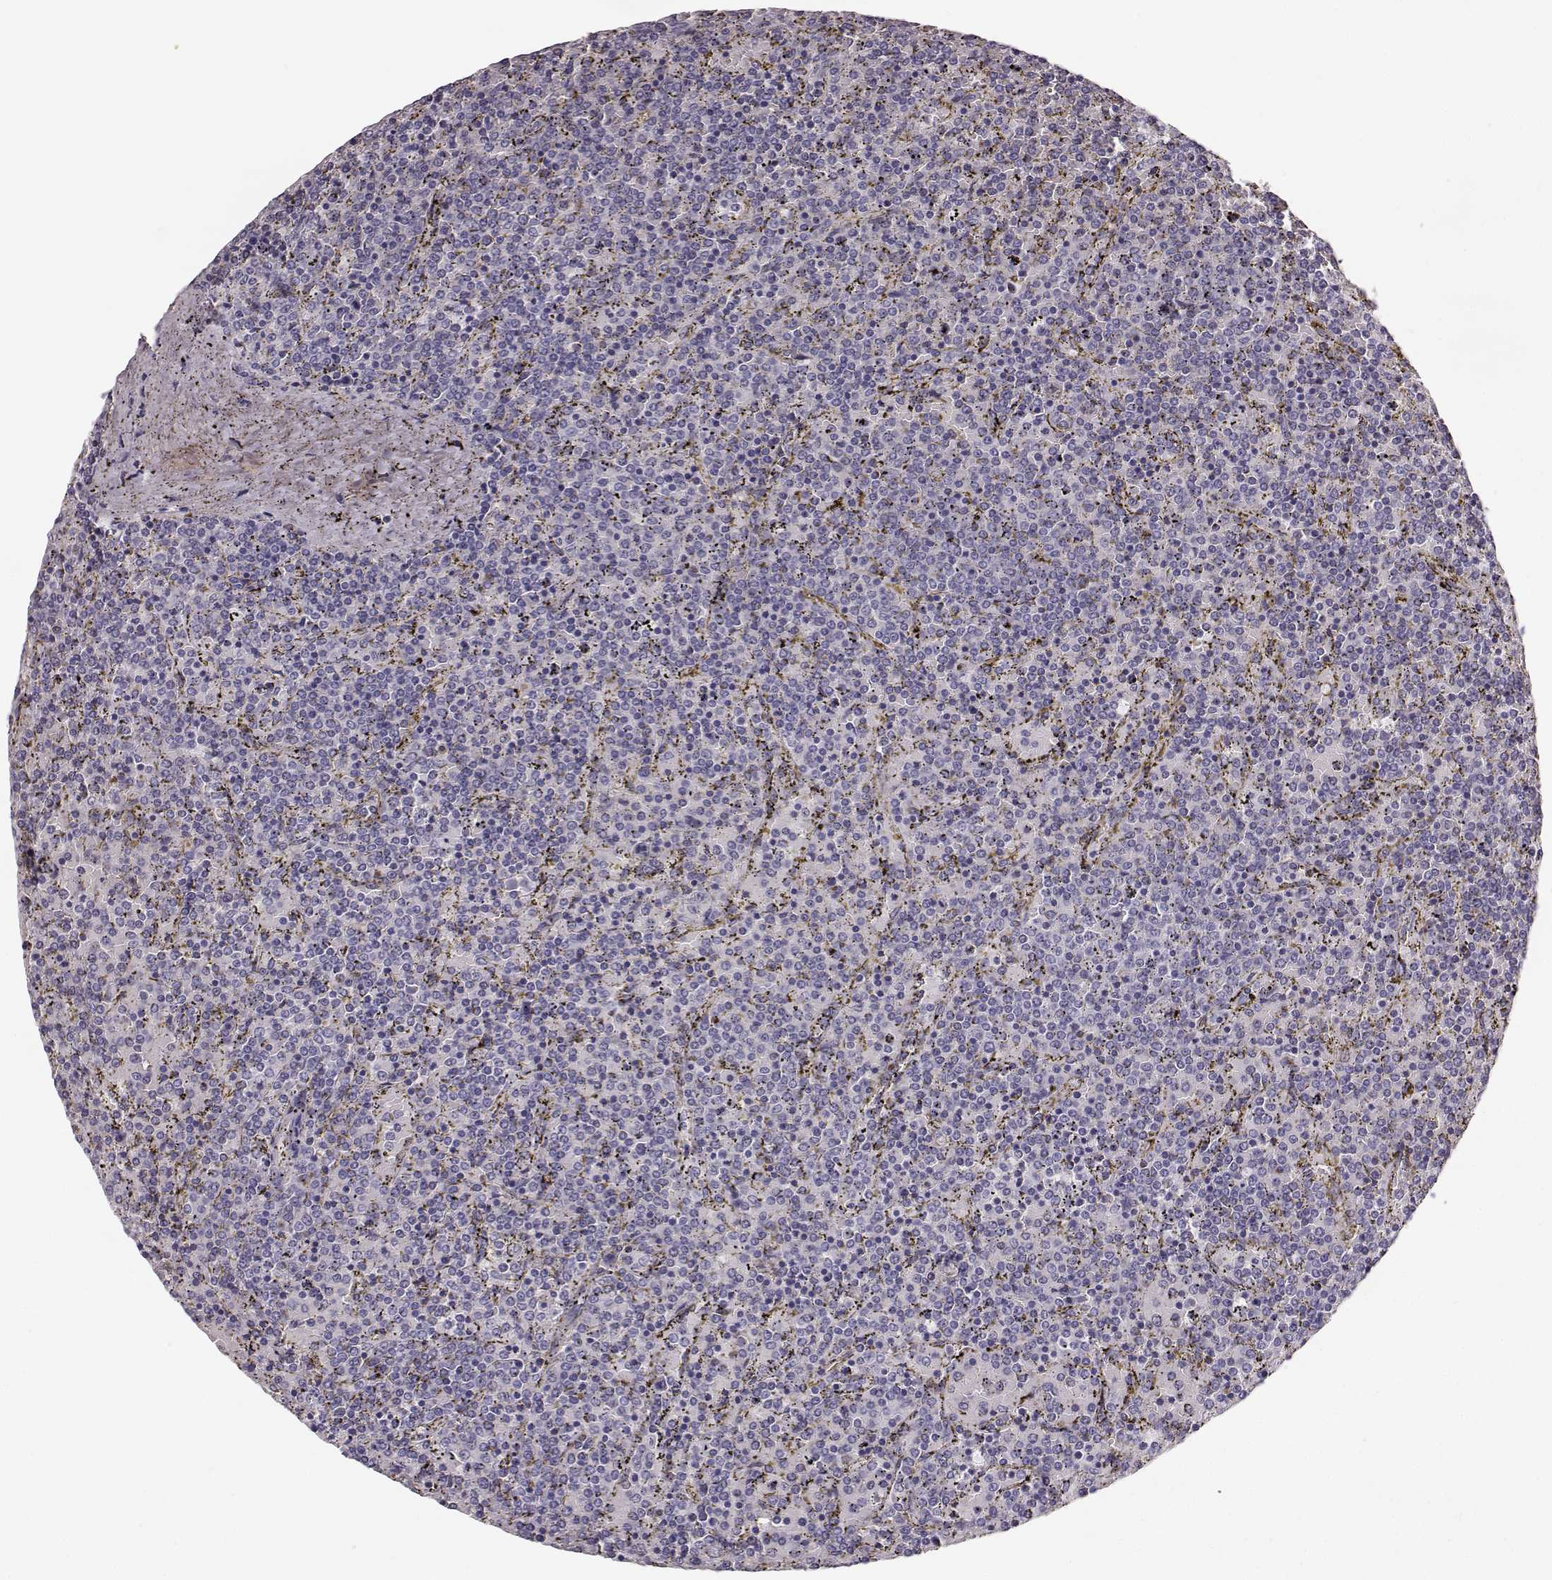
{"staining": {"intensity": "negative", "quantity": "none", "location": "none"}, "tissue": "lymphoma", "cell_type": "Tumor cells", "image_type": "cancer", "snomed": [{"axis": "morphology", "description": "Malignant lymphoma, non-Hodgkin's type, Low grade"}, {"axis": "topography", "description": "Spleen"}], "caption": "DAB immunohistochemical staining of malignant lymphoma, non-Hodgkin's type (low-grade) displays no significant staining in tumor cells.", "gene": "NPTXR", "patient": {"sex": "female", "age": 77}}